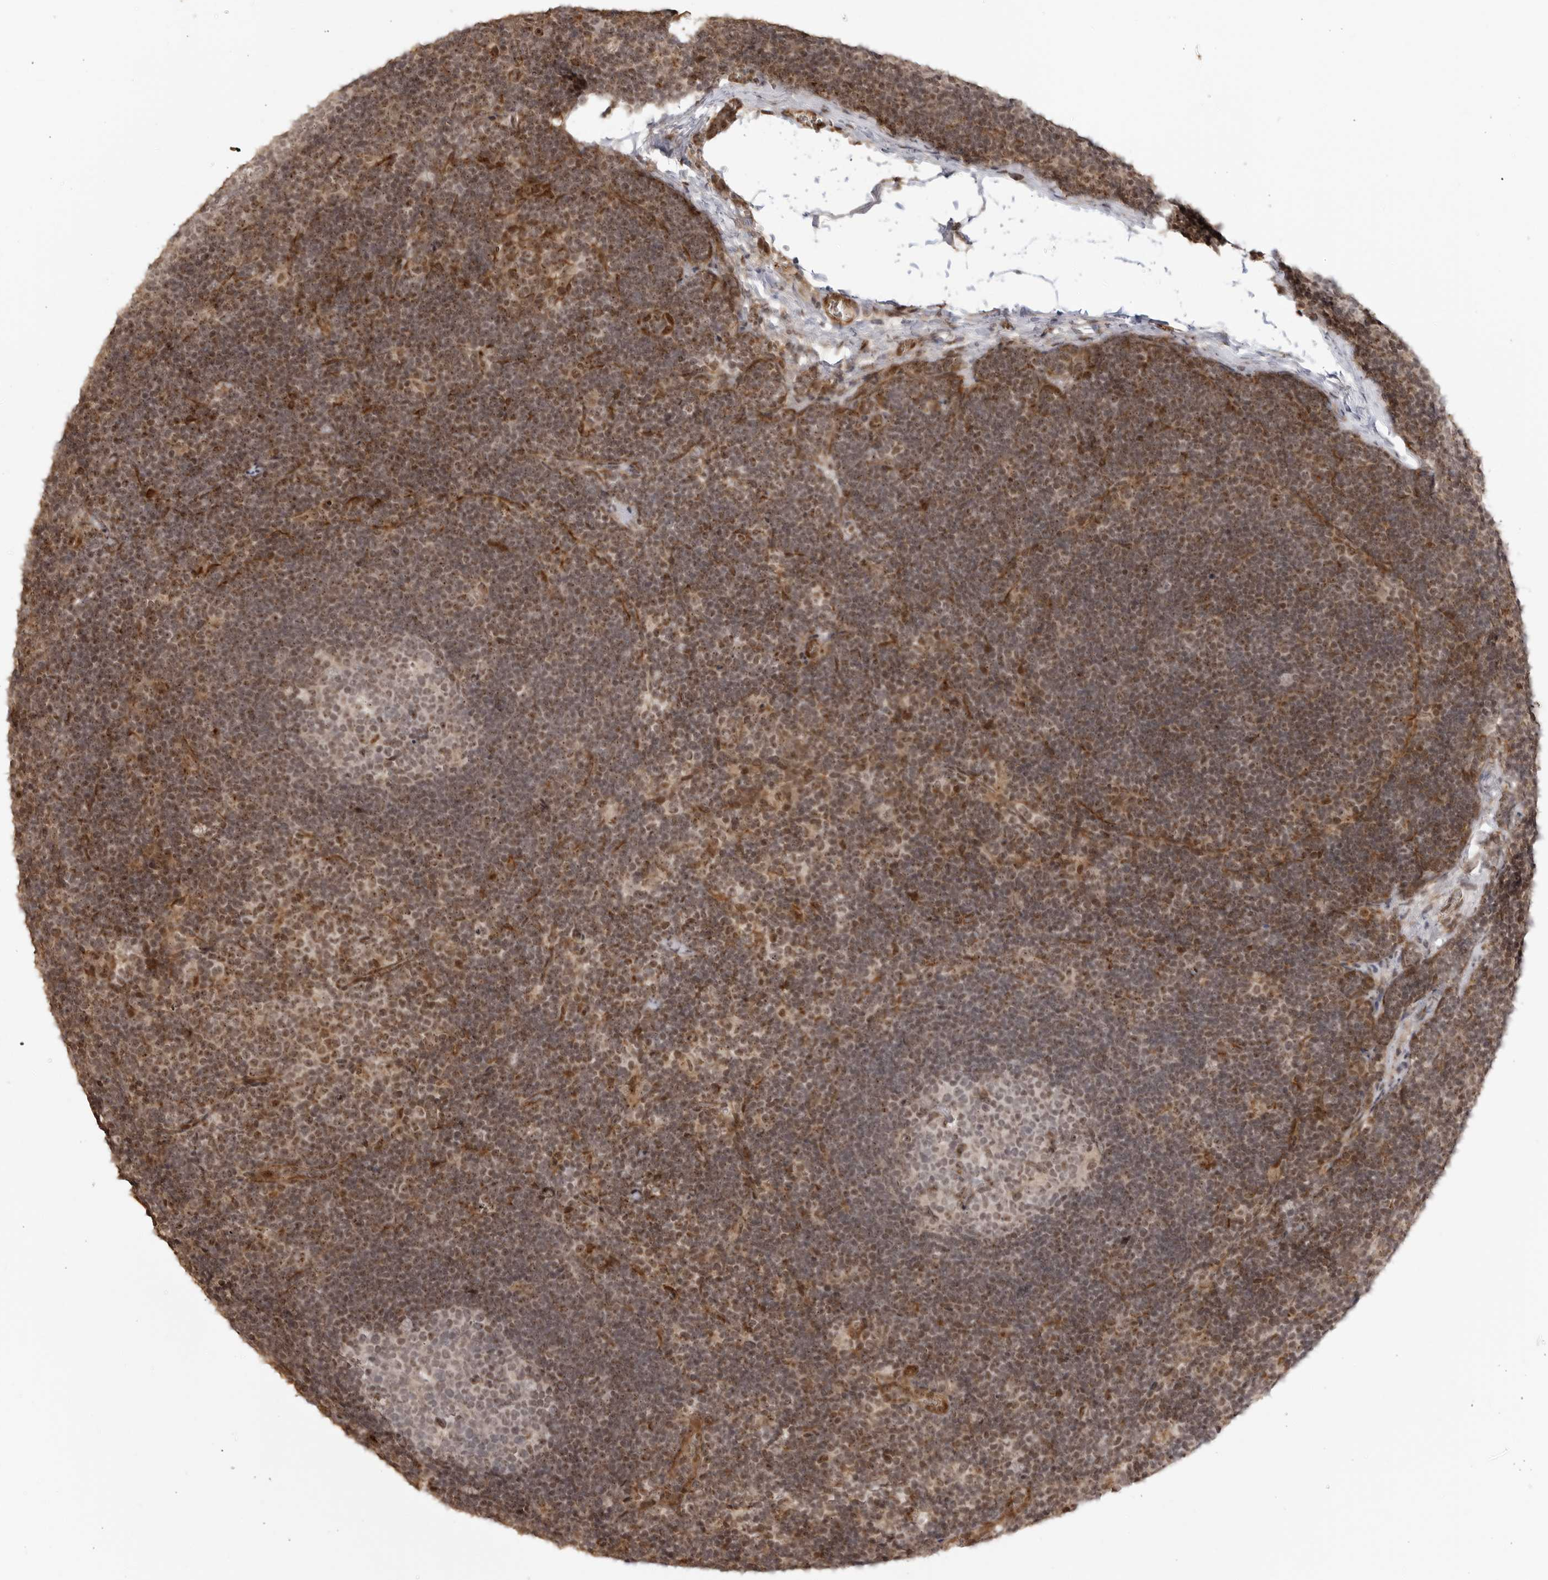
{"staining": {"intensity": "moderate", "quantity": "<25%", "location": "cytoplasmic/membranous,nuclear"}, "tissue": "lymph node", "cell_type": "Germinal center cells", "image_type": "normal", "snomed": [{"axis": "morphology", "description": "Normal tissue, NOS"}, {"axis": "topography", "description": "Lymph node"}], "caption": "An image of human lymph node stained for a protein reveals moderate cytoplasmic/membranous,nuclear brown staining in germinal center cells. Nuclei are stained in blue.", "gene": "TCF21", "patient": {"sex": "female", "age": 22}}